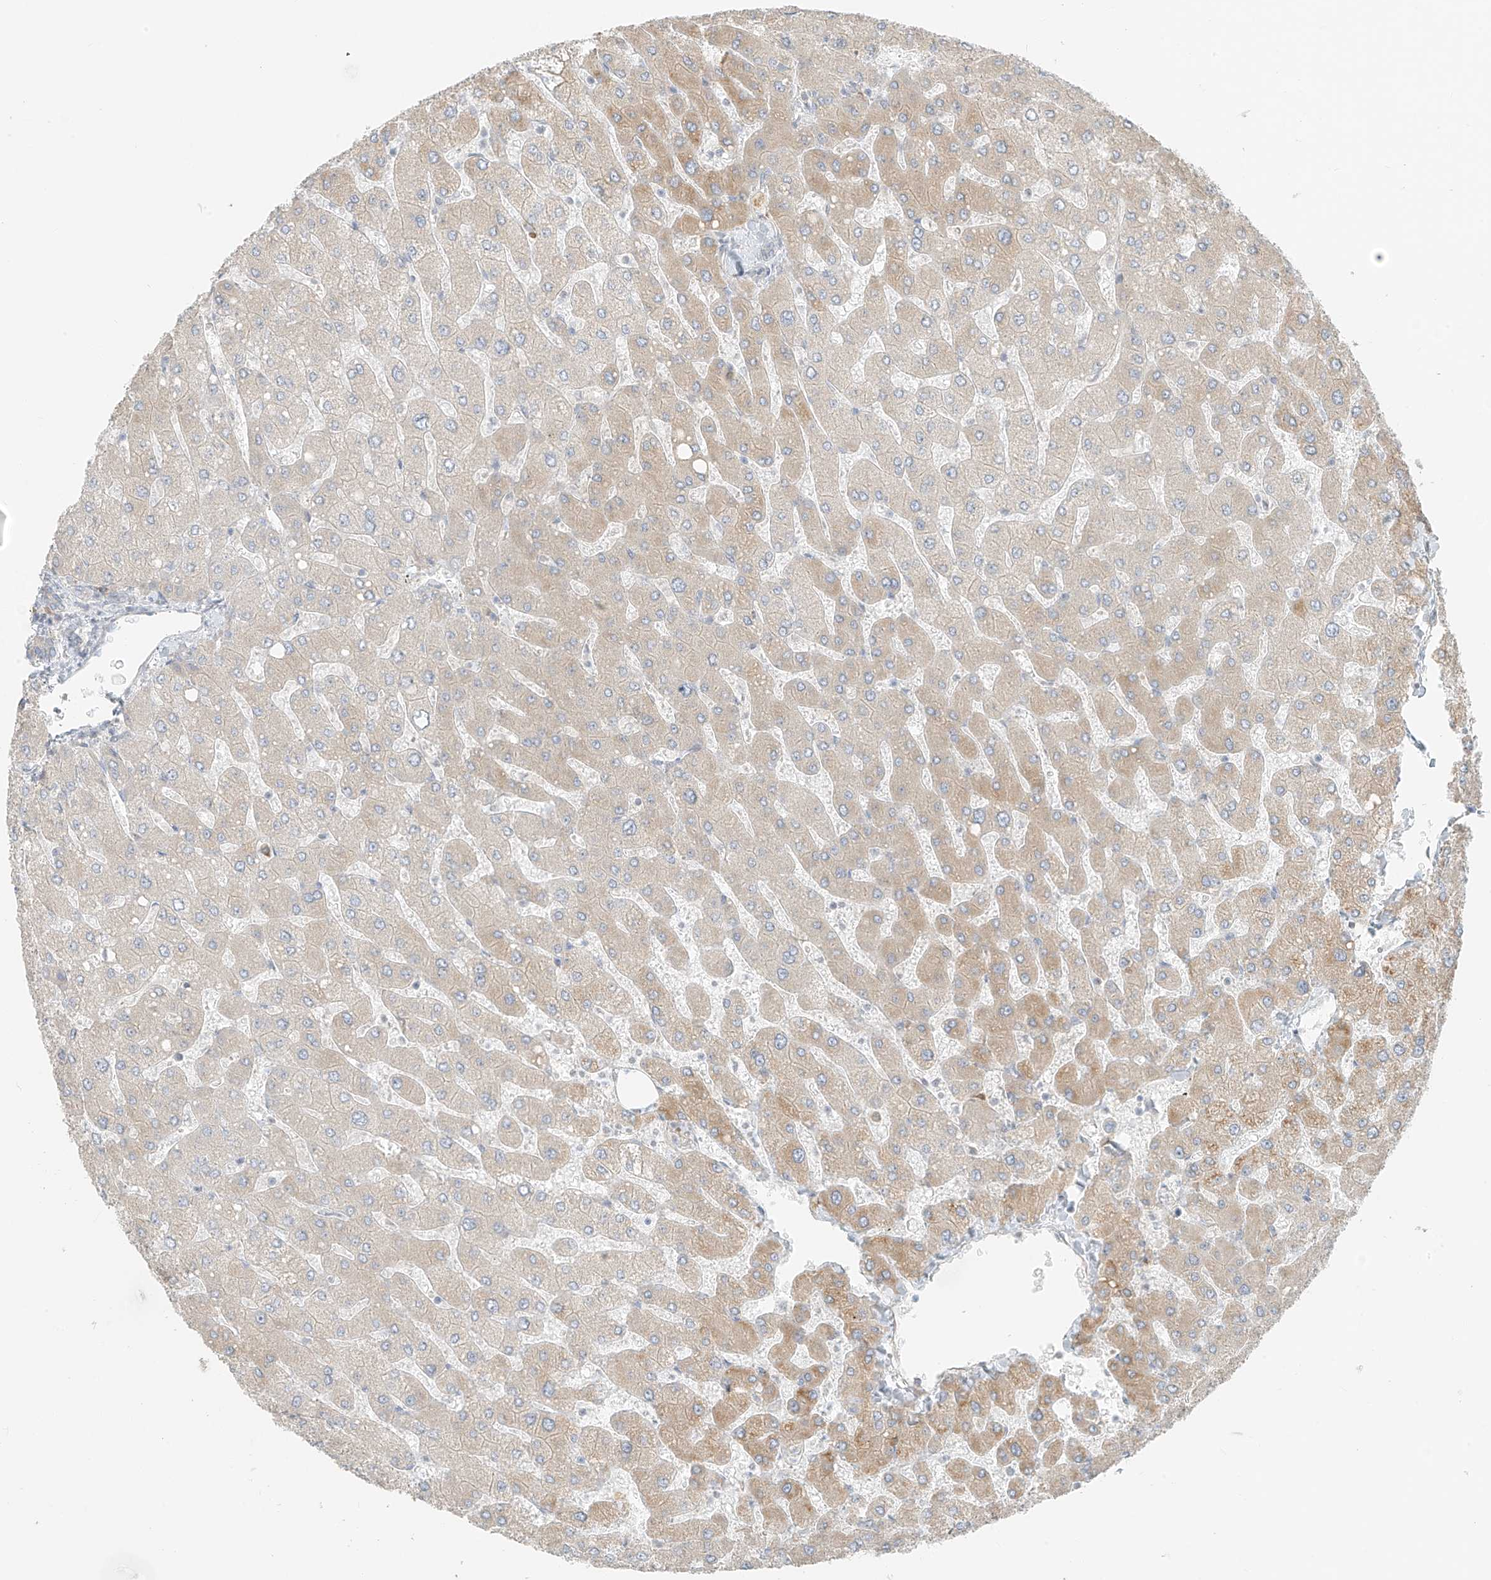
{"staining": {"intensity": "negative", "quantity": "none", "location": "none"}, "tissue": "liver", "cell_type": "Cholangiocytes", "image_type": "normal", "snomed": [{"axis": "morphology", "description": "Normal tissue, NOS"}, {"axis": "topography", "description": "Liver"}], "caption": "This is a histopathology image of immunohistochemistry staining of unremarkable liver, which shows no staining in cholangiocytes. Brightfield microscopy of immunohistochemistry (IHC) stained with DAB (3,3'-diaminobenzidine) (brown) and hematoxylin (blue), captured at high magnification.", "gene": "UST", "patient": {"sex": "male", "age": 55}}